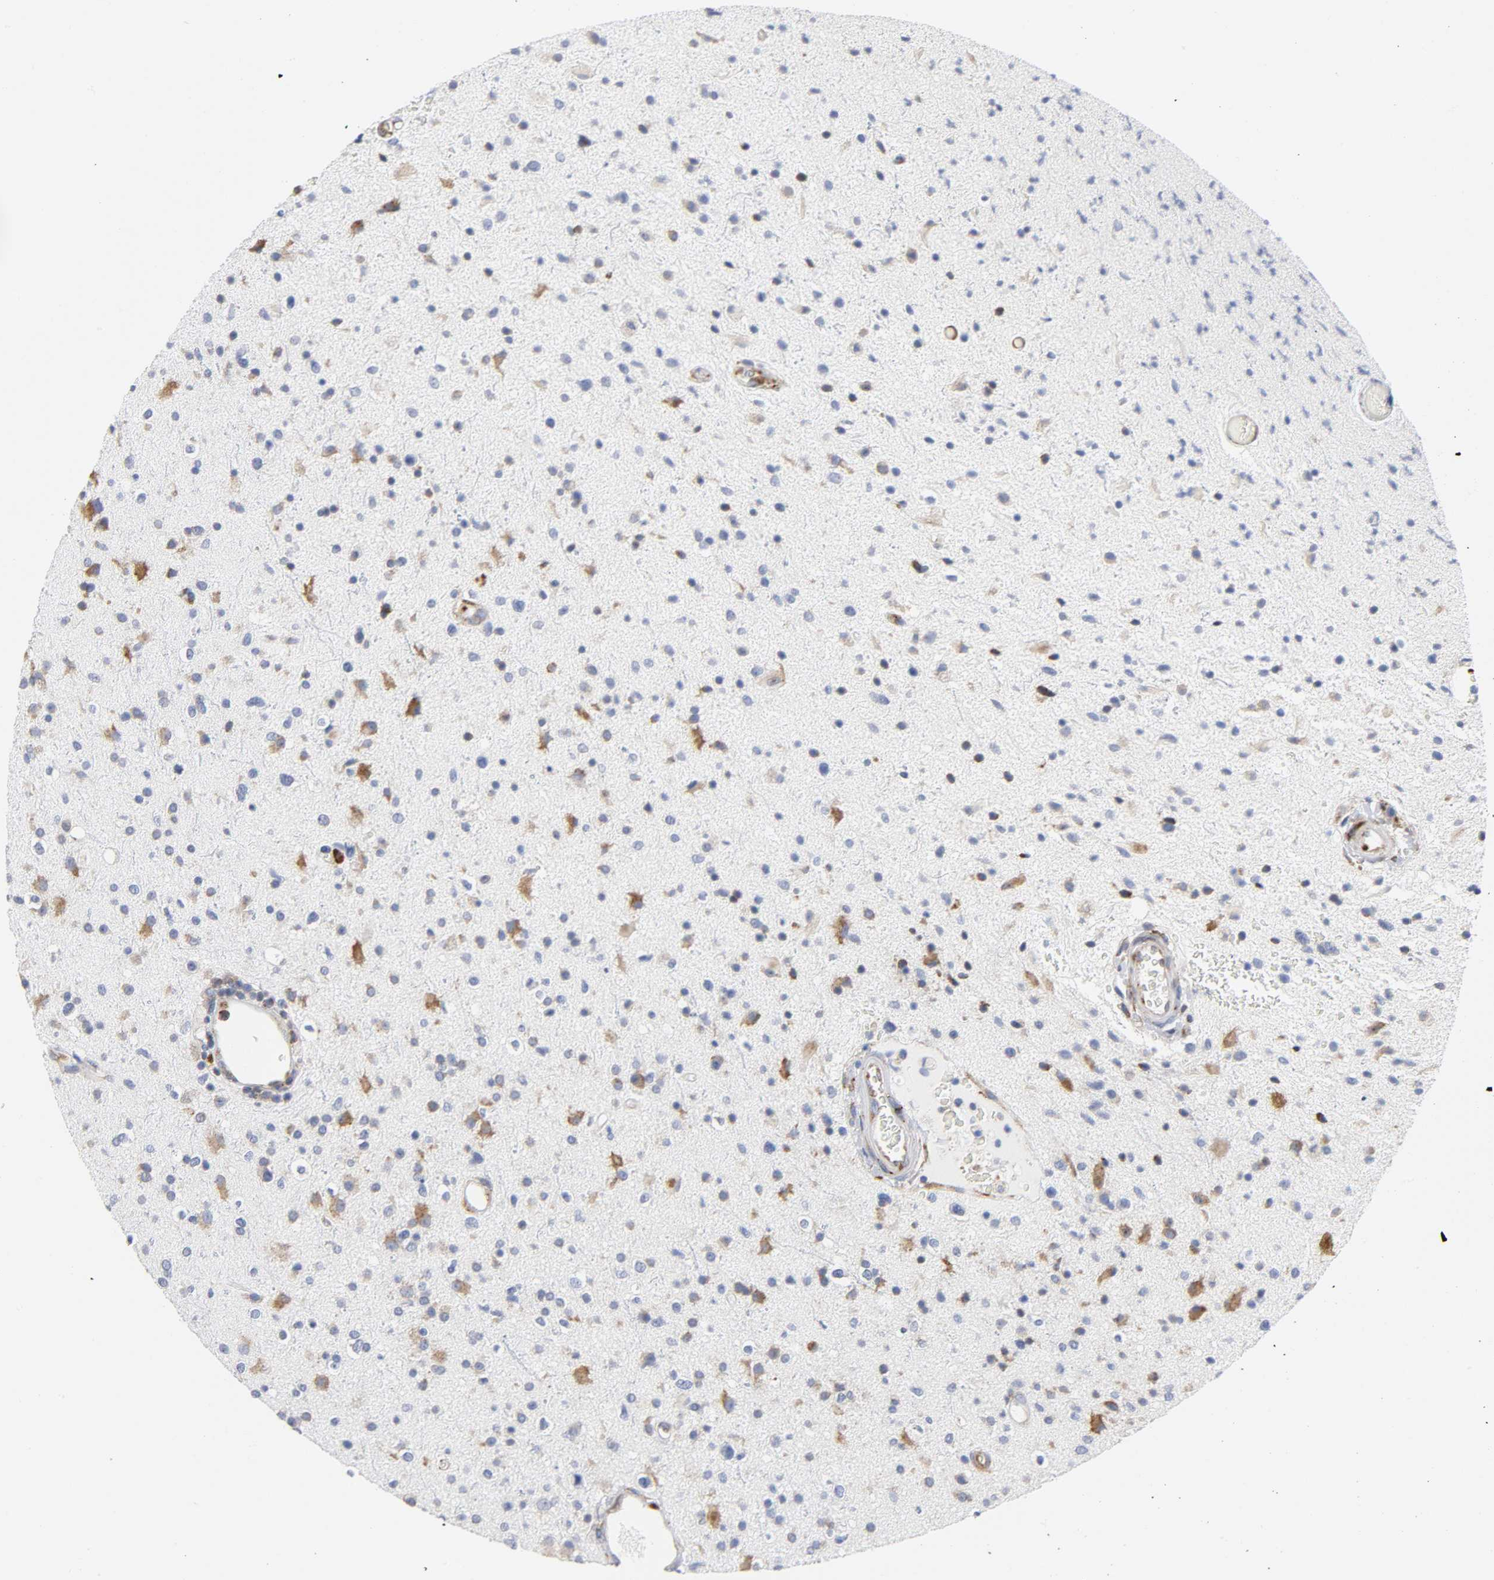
{"staining": {"intensity": "weak", "quantity": "<25%", "location": "cytoplasmic/membranous"}, "tissue": "glioma", "cell_type": "Tumor cells", "image_type": "cancer", "snomed": [{"axis": "morphology", "description": "Glioma, malignant, High grade"}, {"axis": "topography", "description": "Brain"}], "caption": "This photomicrograph is of glioma stained with IHC to label a protein in brown with the nuclei are counter-stained blue. There is no positivity in tumor cells. Nuclei are stained in blue.", "gene": "REL", "patient": {"sex": "male", "age": 33}}